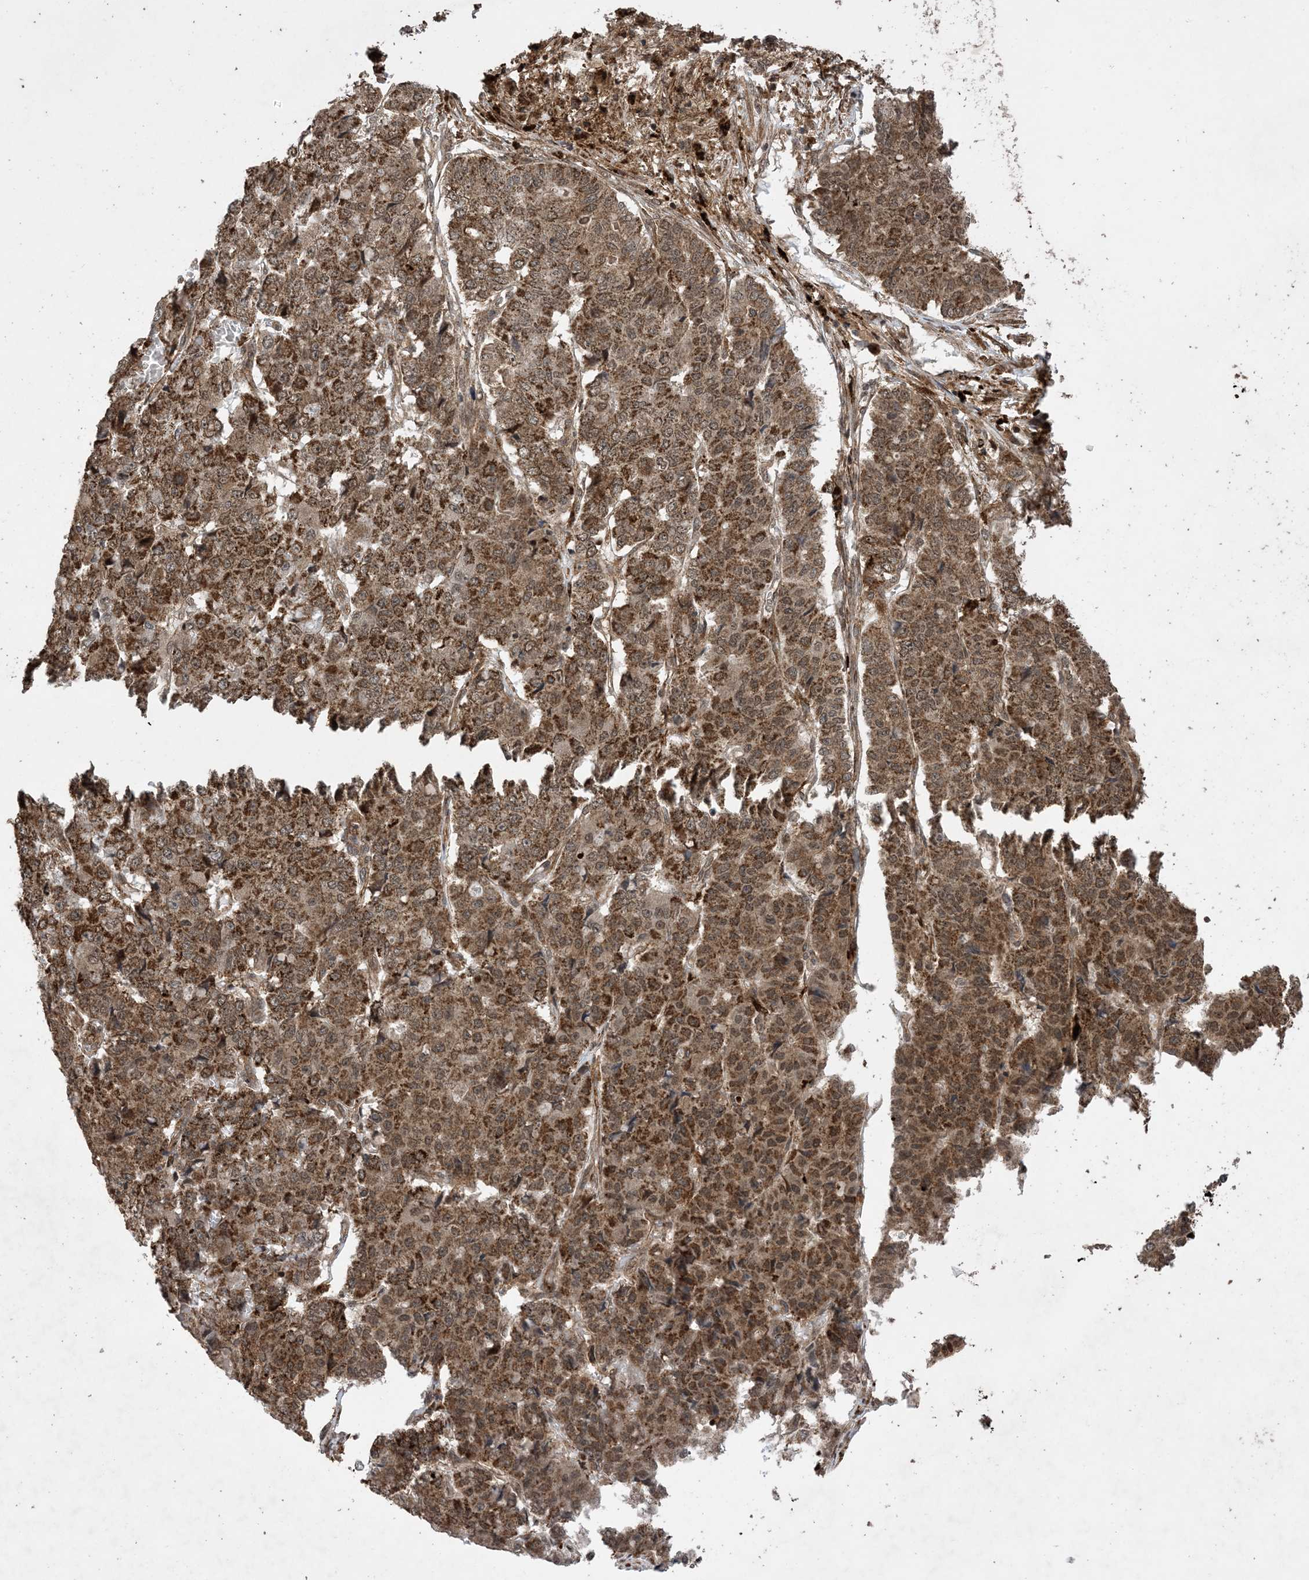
{"staining": {"intensity": "moderate", "quantity": ">75%", "location": "cytoplasmic/membranous,nuclear"}, "tissue": "pancreatic cancer", "cell_type": "Tumor cells", "image_type": "cancer", "snomed": [{"axis": "morphology", "description": "Adenocarcinoma, NOS"}, {"axis": "topography", "description": "Pancreas"}], "caption": "This is a micrograph of IHC staining of pancreatic cancer, which shows moderate positivity in the cytoplasmic/membranous and nuclear of tumor cells.", "gene": "ZNF511", "patient": {"sex": "male", "age": 50}}